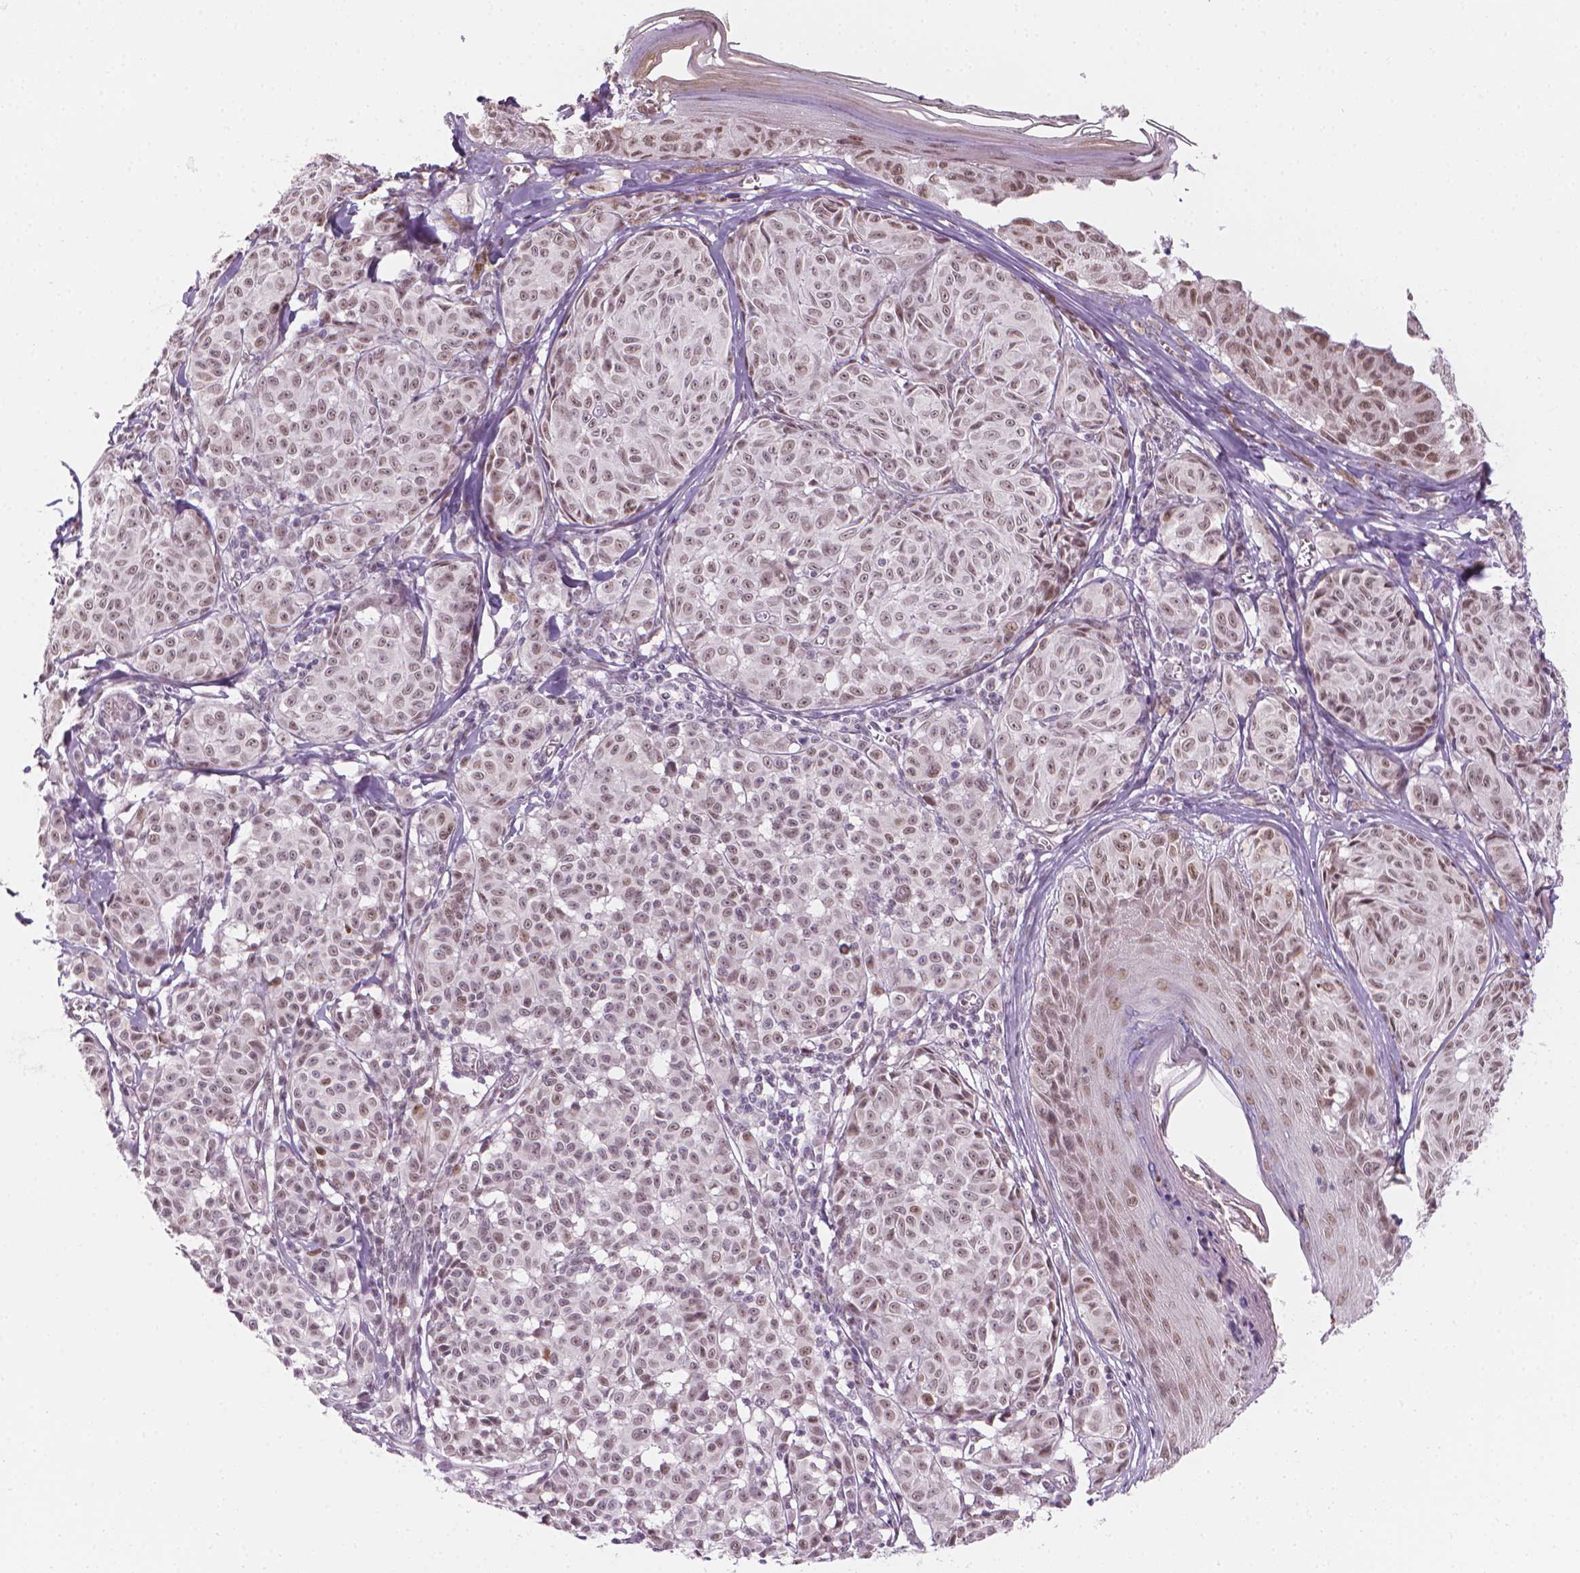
{"staining": {"intensity": "weak", "quantity": ">75%", "location": "nuclear"}, "tissue": "melanoma", "cell_type": "Tumor cells", "image_type": "cancer", "snomed": [{"axis": "morphology", "description": "Malignant melanoma, NOS"}, {"axis": "topography", "description": "Skin"}], "caption": "High-magnification brightfield microscopy of malignant melanoma stained with DAB (brown) and counterstained with hematoxylin (blue). tumor cells exhibit weak nuclear staining is seen in about>75% of cells. The staining was performed using DAB, with brown indicating positive protein expression. Nuclei are stained blue with hematoxylin.", "gene": "CDKN1C", "patient": {"sex": "female", "age": 43}}